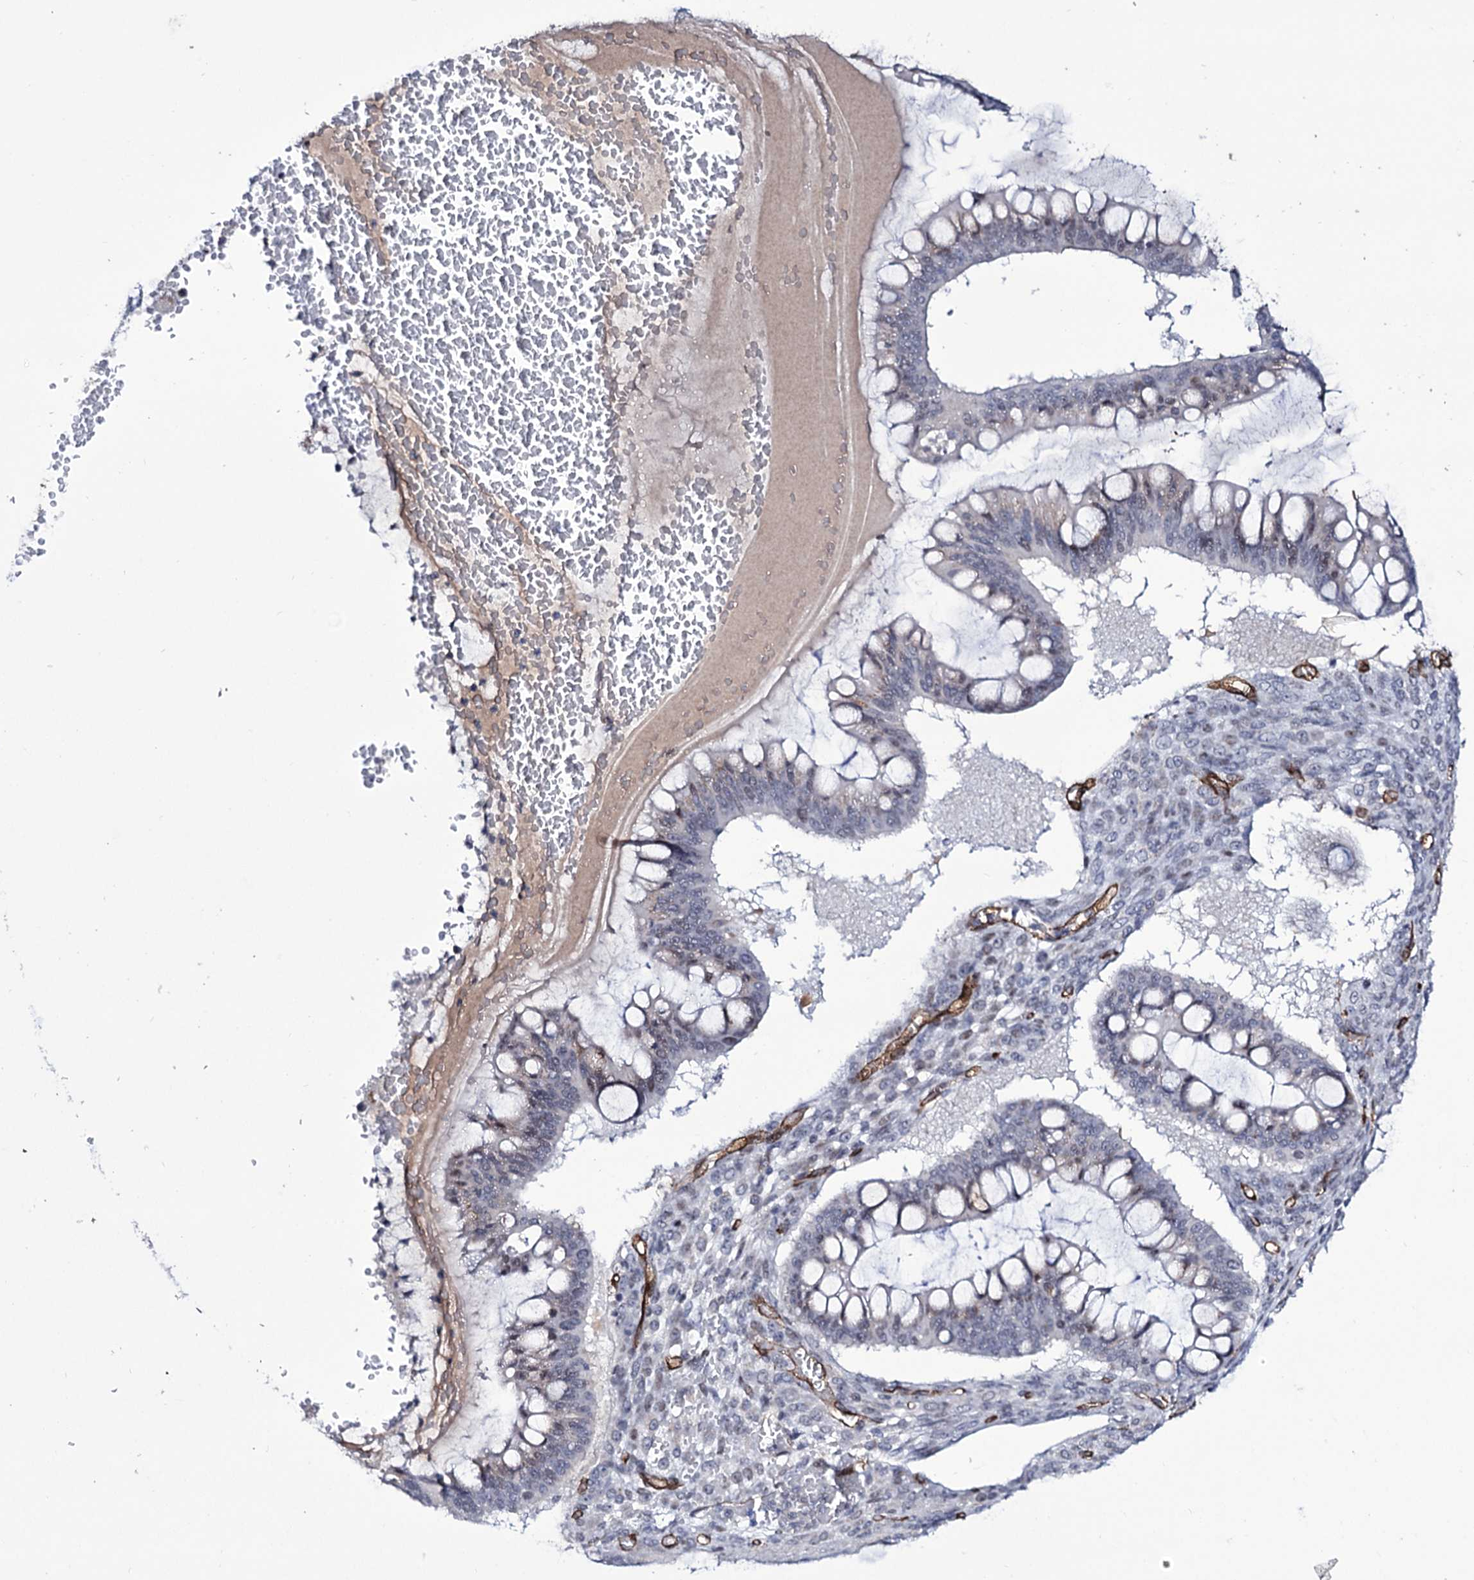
{"staining": {"intensity": "weak", "quantity": "<25%", "location": "nuclear"}, "tissue": "ovarian cancer", "cell_type": "Tumor cells", "image_type": "cancer", "snomed": [{"axis": "morphology", "description": "Cystadenocarcinoma, mucinous, NOS"}, {"axis": "topography", "description": "Ovary"}], "caption": "Immunohistochemistry (IHC) photomicrograph of neoplastic tissue: human ovarian cancer (mucinous cystadenocarcinoma) stained with DAB reveals no significant protein expression in tumor cells. (Brightfield microscopy of DAB IHC at high magnification).", "gene": "ZC3H12C", "patient": {"sex": "female", "age": 73}}